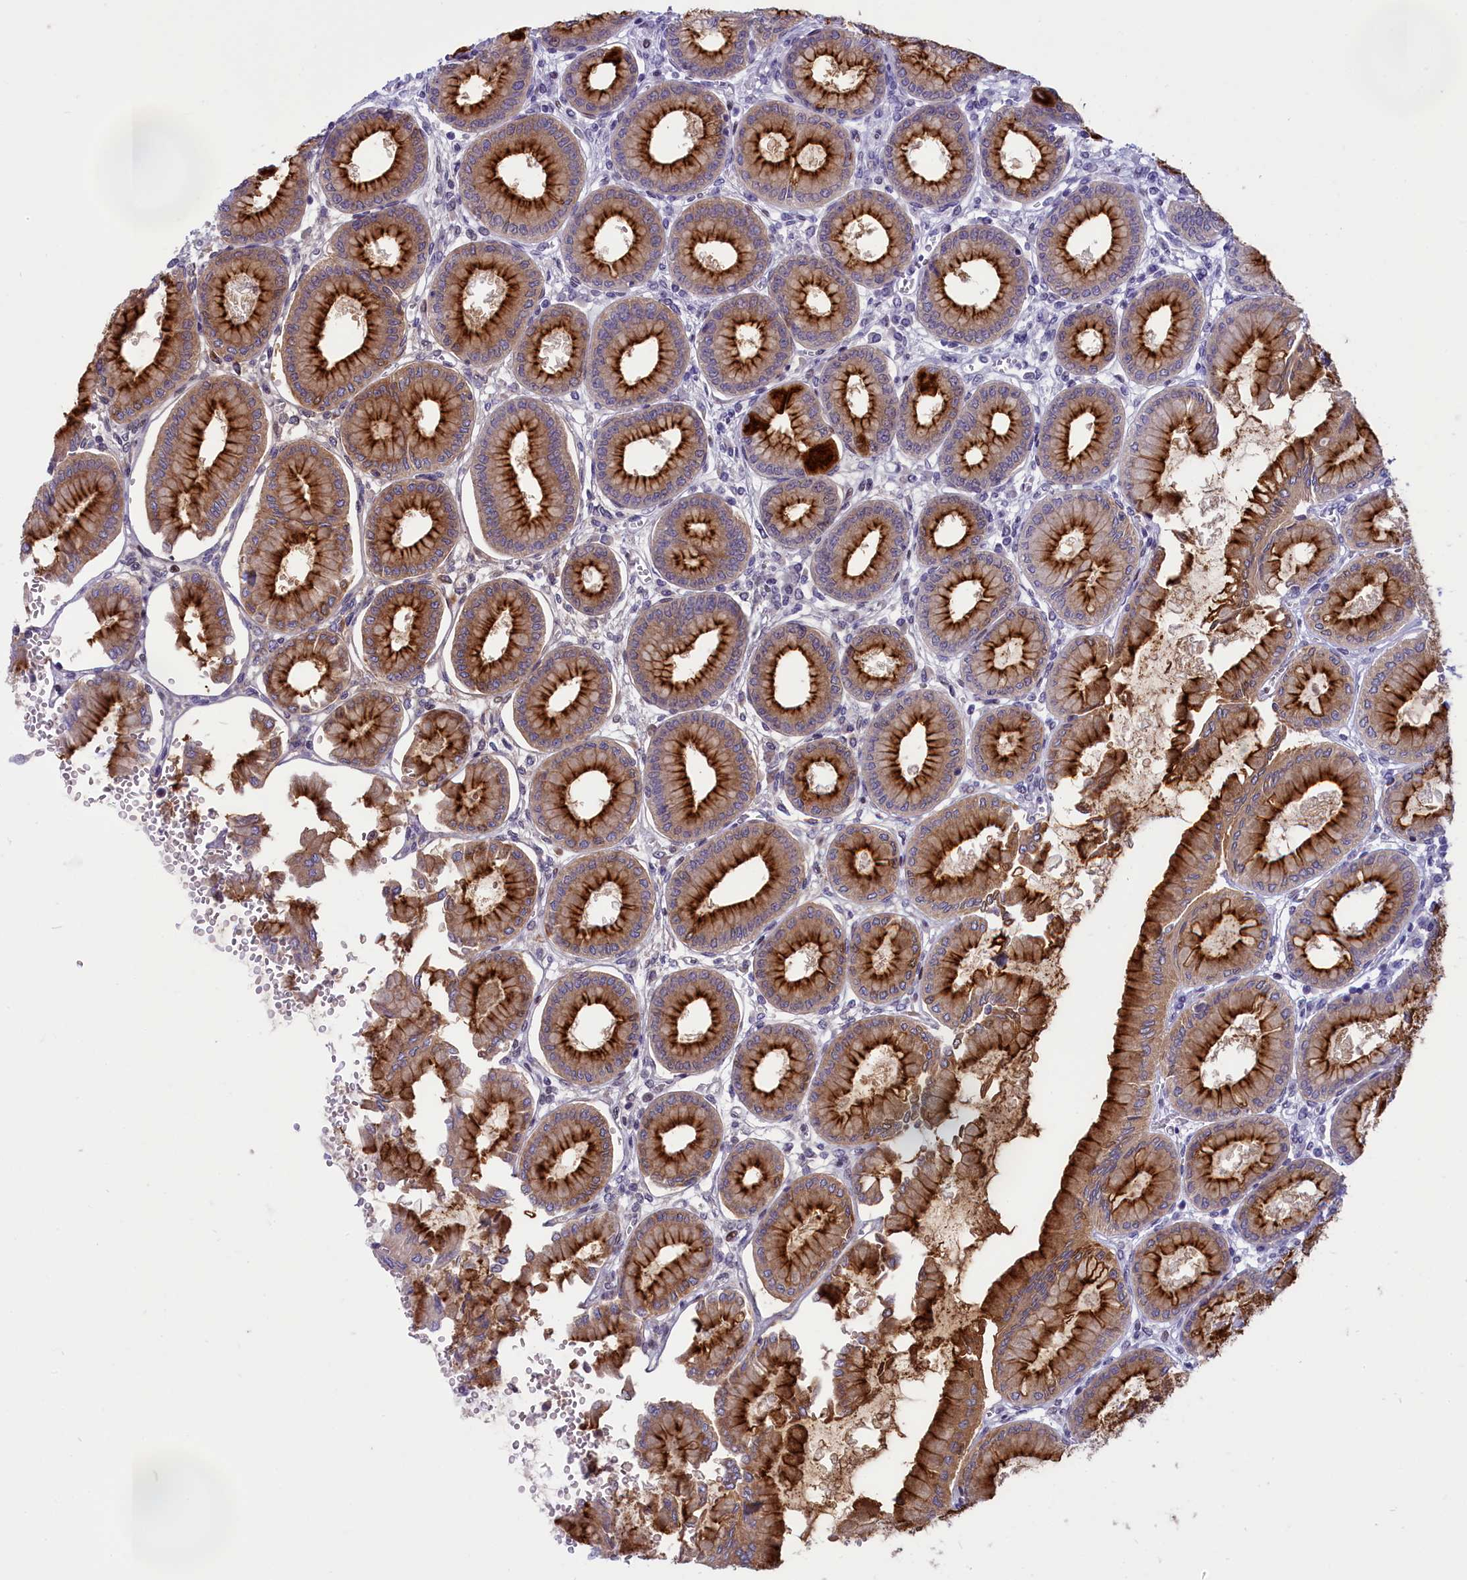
{"staining": {"intensity": "strong", "quantity": ">75%", "location": "cytoplasmic/membranous,nuclear"}, "tissue": "stomach", "cell_type": "Glandular cells", "image_type": "normal", "snomed": [{"axis": "morphology", "description": "Normal tissue, NOS"}, {"axis": "topography", "description": "Stomach, upper"}], "caption": "Protein staining of normal stomach demonstrates strong cytoplasmic/membranous,nuclear expression in approximately >75% of glandular cells.", "gene": "SPIRE2", "patient": {"sex": "female", "age": 56}}